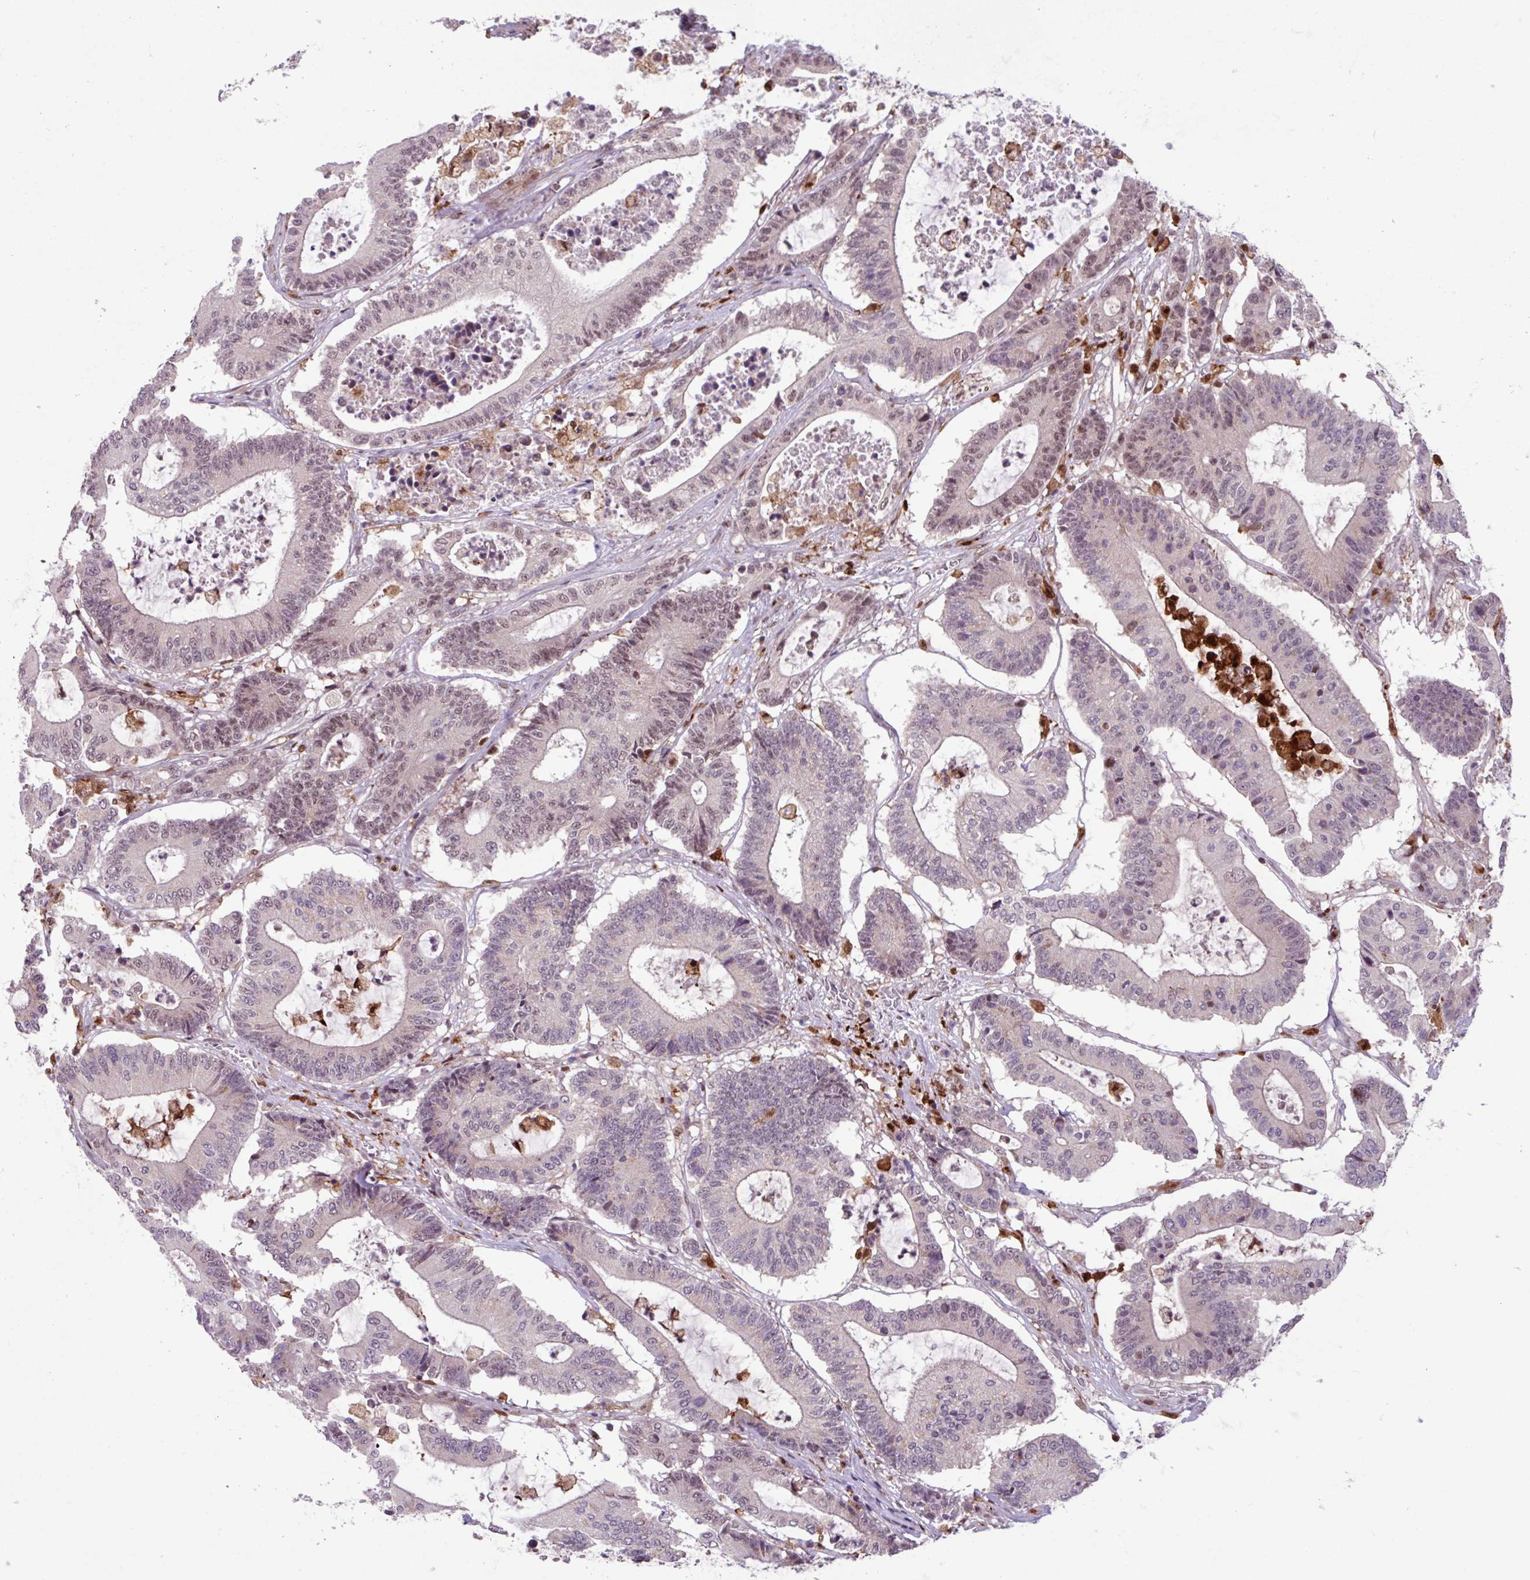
{"staining": {"intensity": "moderate", "quantity": "25%-75%", "location": "nuclear"}, "tissue": "colorectal cancer", "cell_type": "Tumor cells", "image_type": "cancer", "snomed": [{"axis": "morphology", "description": "Adenocarcinoma, NOS"}, {"axis": "topography", "description": "Colon"}], "caption": "Adenocarcinoma (colorectal) tissue demonstrates moderate nuclear expression in approximately 25%-75% of tumor cells", "gene": "BRD3", "patient": {"sex": "female", "age": 84}}